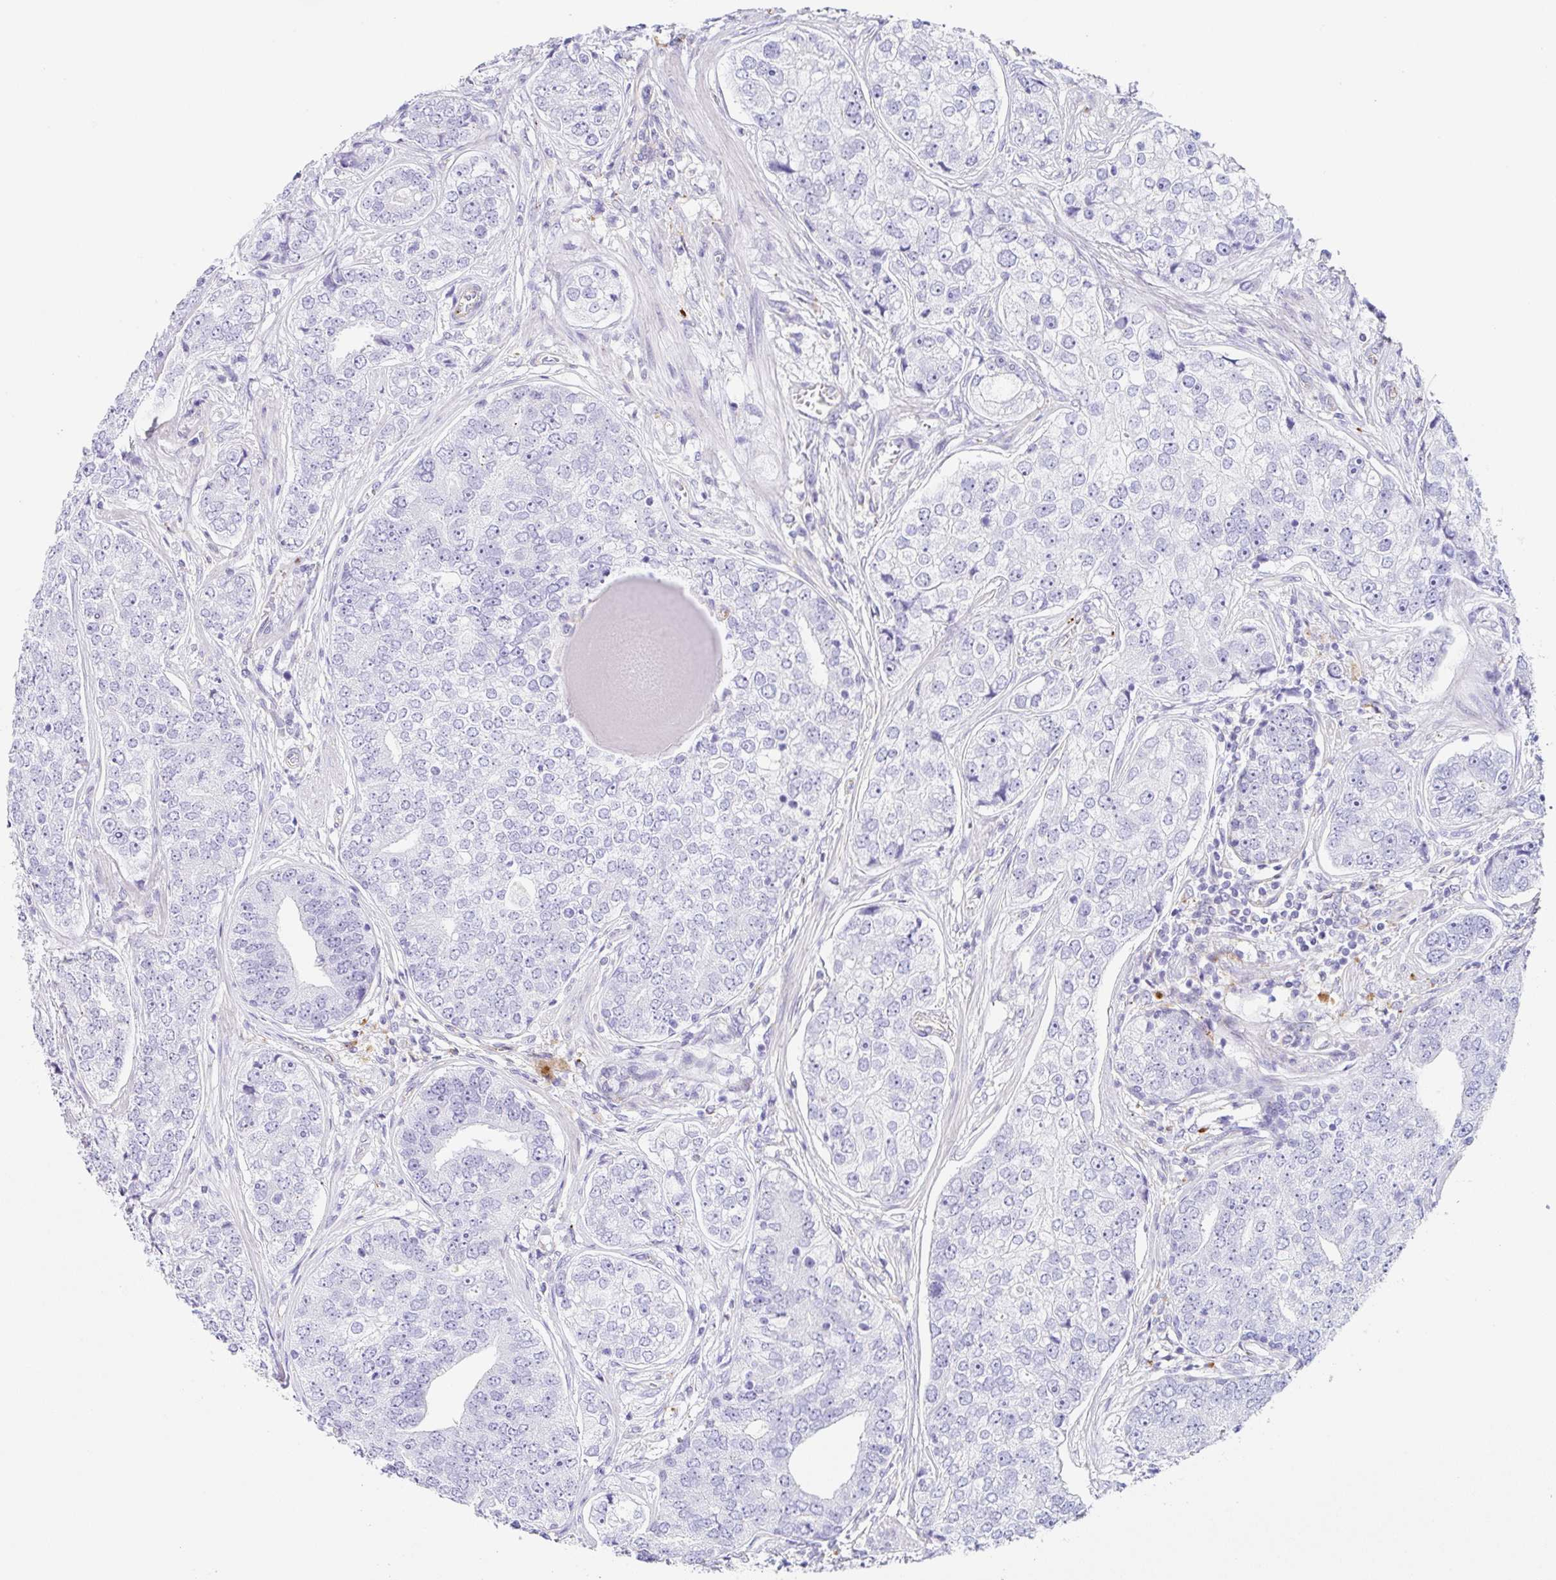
{"staining": {"intensity": "negative", "quantity": "none", "location": "none"}, "tissue": "prostate cancer", "cell_type": "Tumor cells", "image_type": "cancer", "snomed": [{"axis": "morphology", "description": "Adenocarcinoma, High grade"}, {"axis": "topography", "description": "Prostate"}], "caption": "IHC of prostate cancer displays no staining in tumor cells.", "gene": "DKK4", "patient": {"sex": "male", "age": 60}}